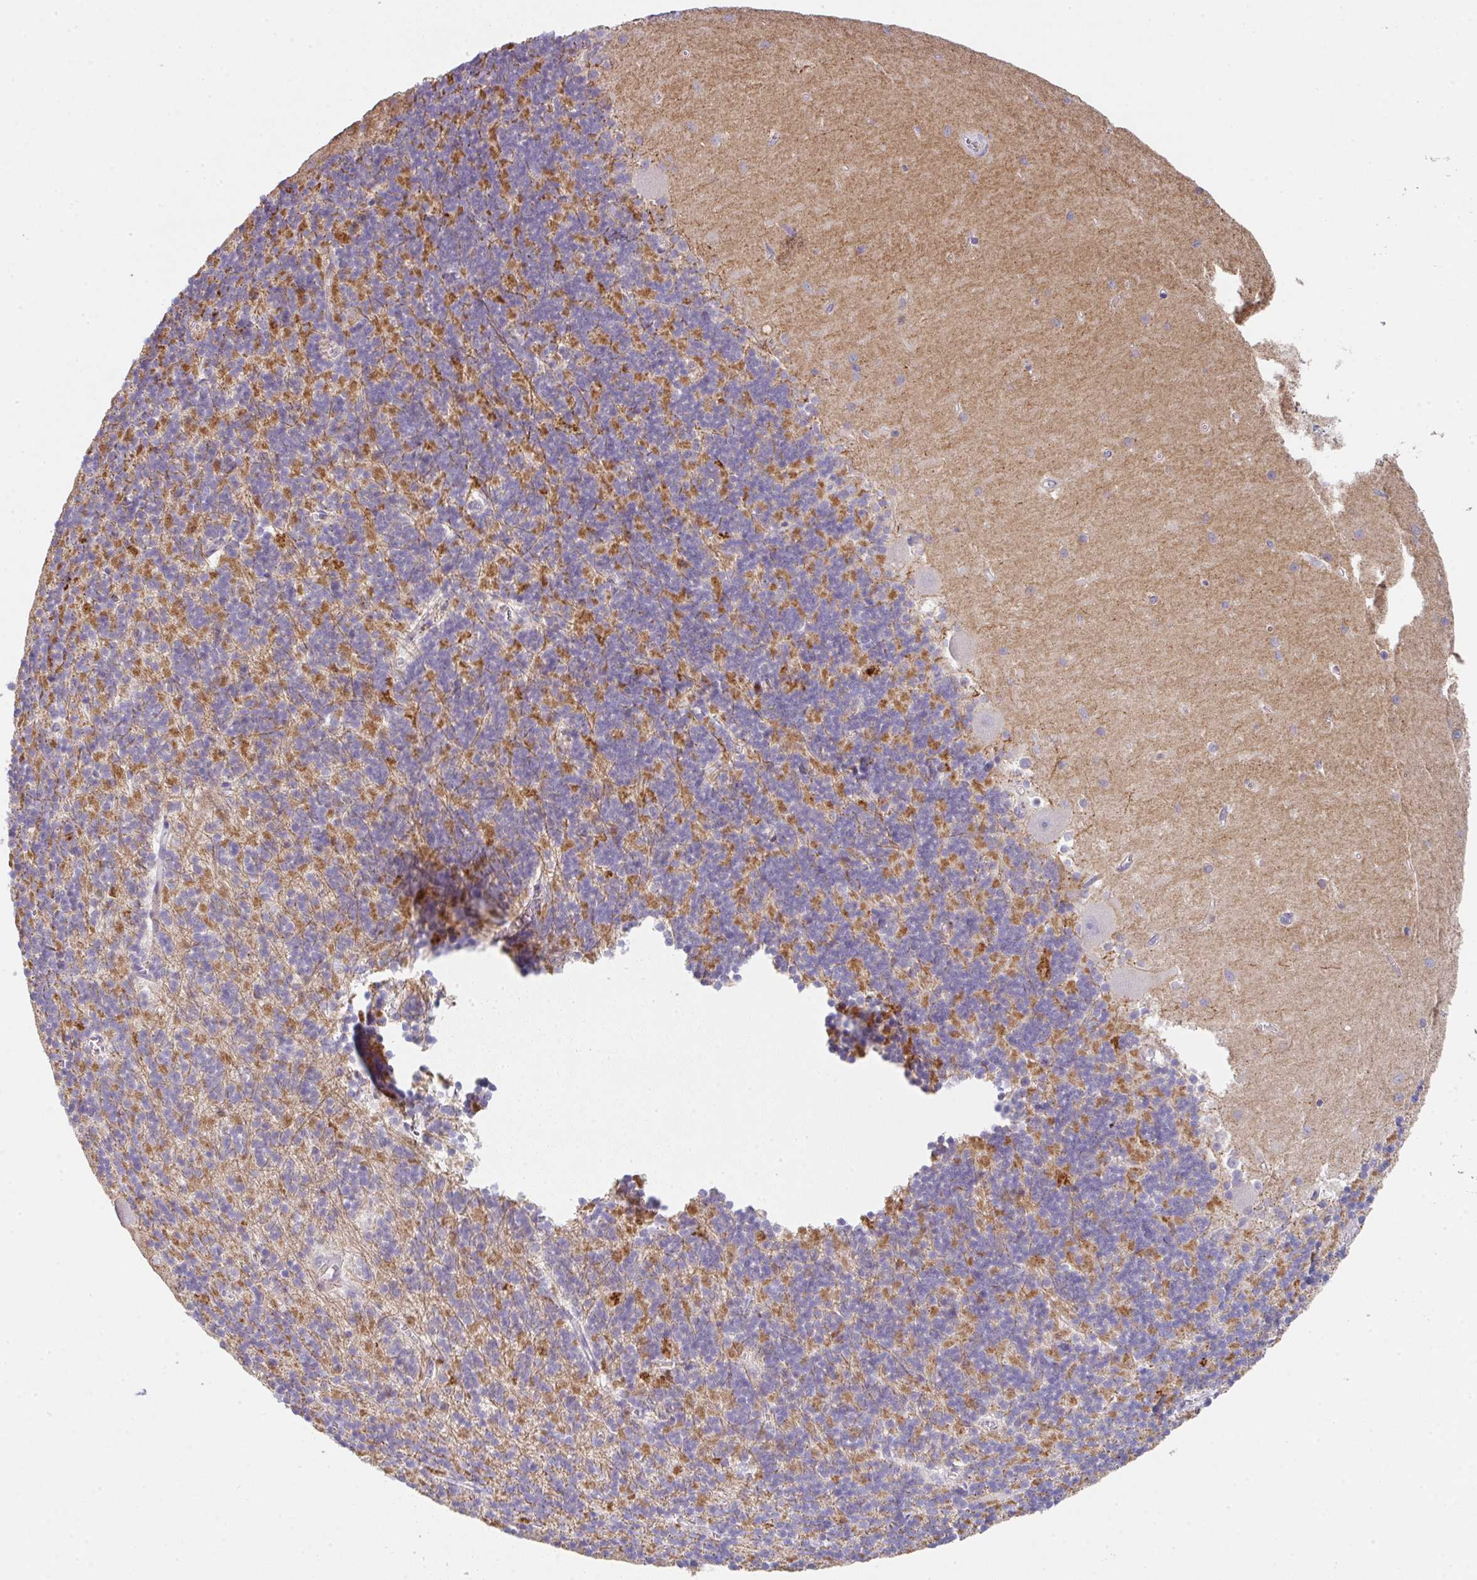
{"staining": {"intensity": "moderate", "quantity": "25%-75%", "location": "cytoplasmic/membranous"}, "tissue": "cerebellum", "cell_type": "Cells in granular layer", "image_type": "normal", "snomed": [{"axis": "morphology", "description": "Normal tissue, NOS"}, {"axis": "topography", "description": "Cerebellum"}], "caption": "Immunohistochemical staining of benign human cerebellum displays medium levels of moderate cytoplasmic/membranous expression in approximately 25%-75% of cells in granular layer. The staining is performed using DAB (3,3'-diaminobenzidine) brown chromogen to label protein expression. The nuclei are counter-stained blue using hematoxylin.", "gene": "DBN1", "patient": {"sex": "male", "age": 54}}